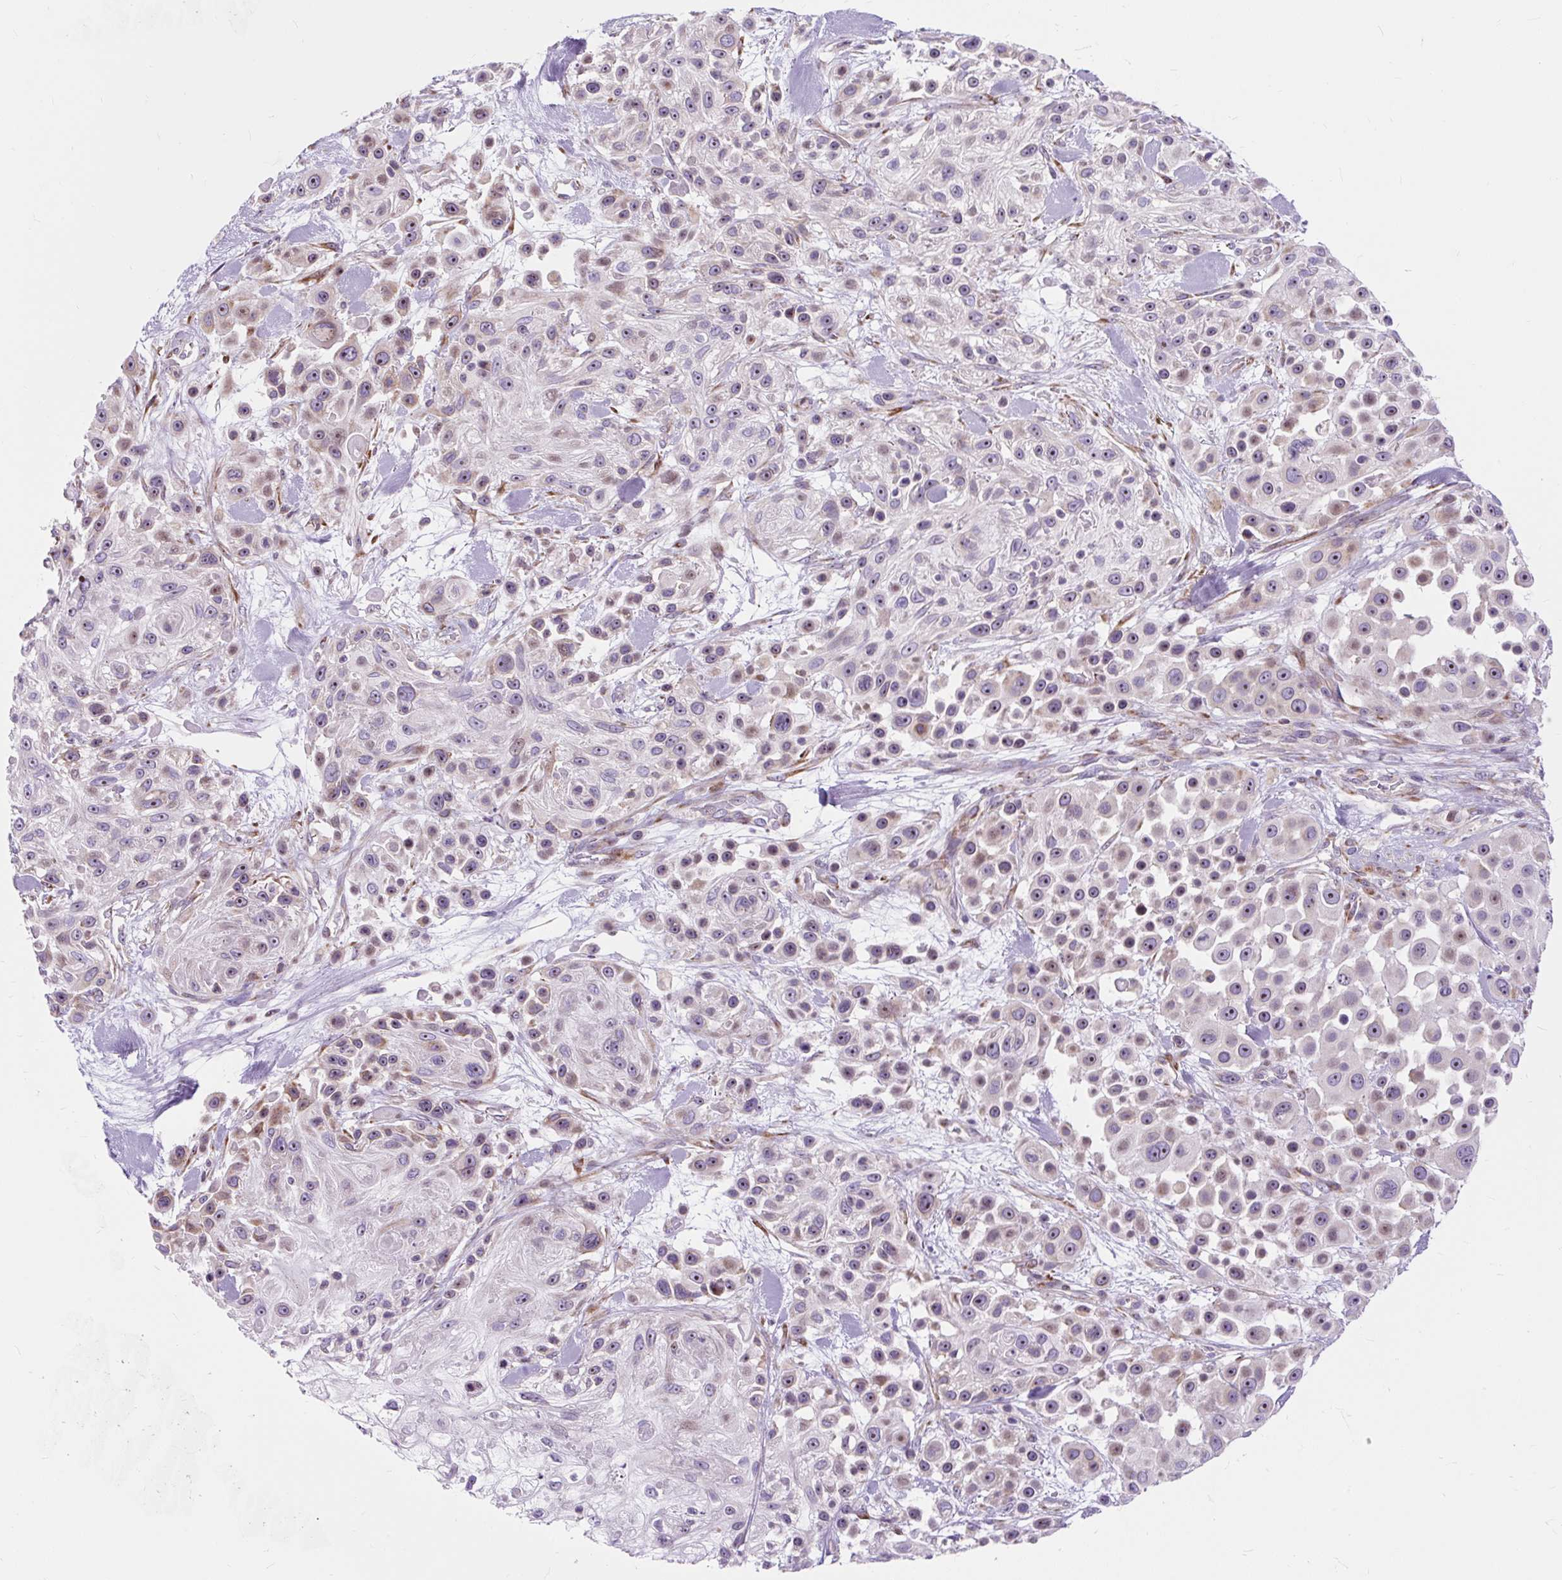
{"staining": {"intensity": "weak", "quantity": "<25%", "location": "cytoplasmic/membranous"}, "tissue": "skin cancer", "cell_type": "Tumor cells", "image_type": "cancer", "snomed": [{"axis": "morphology", "description": "Squamous cell carcinoma, NOS"}, {"axis": "topography", "description": "Skin"}], "caption": "This photomicrograph is of skin cancer stained with IHC to label a protein in brown with the nuclei are counter-stained blue. There is no positivity in tumor cells.", "gene": "CISD3", "patient": {"sex": "male", "age": 67}}